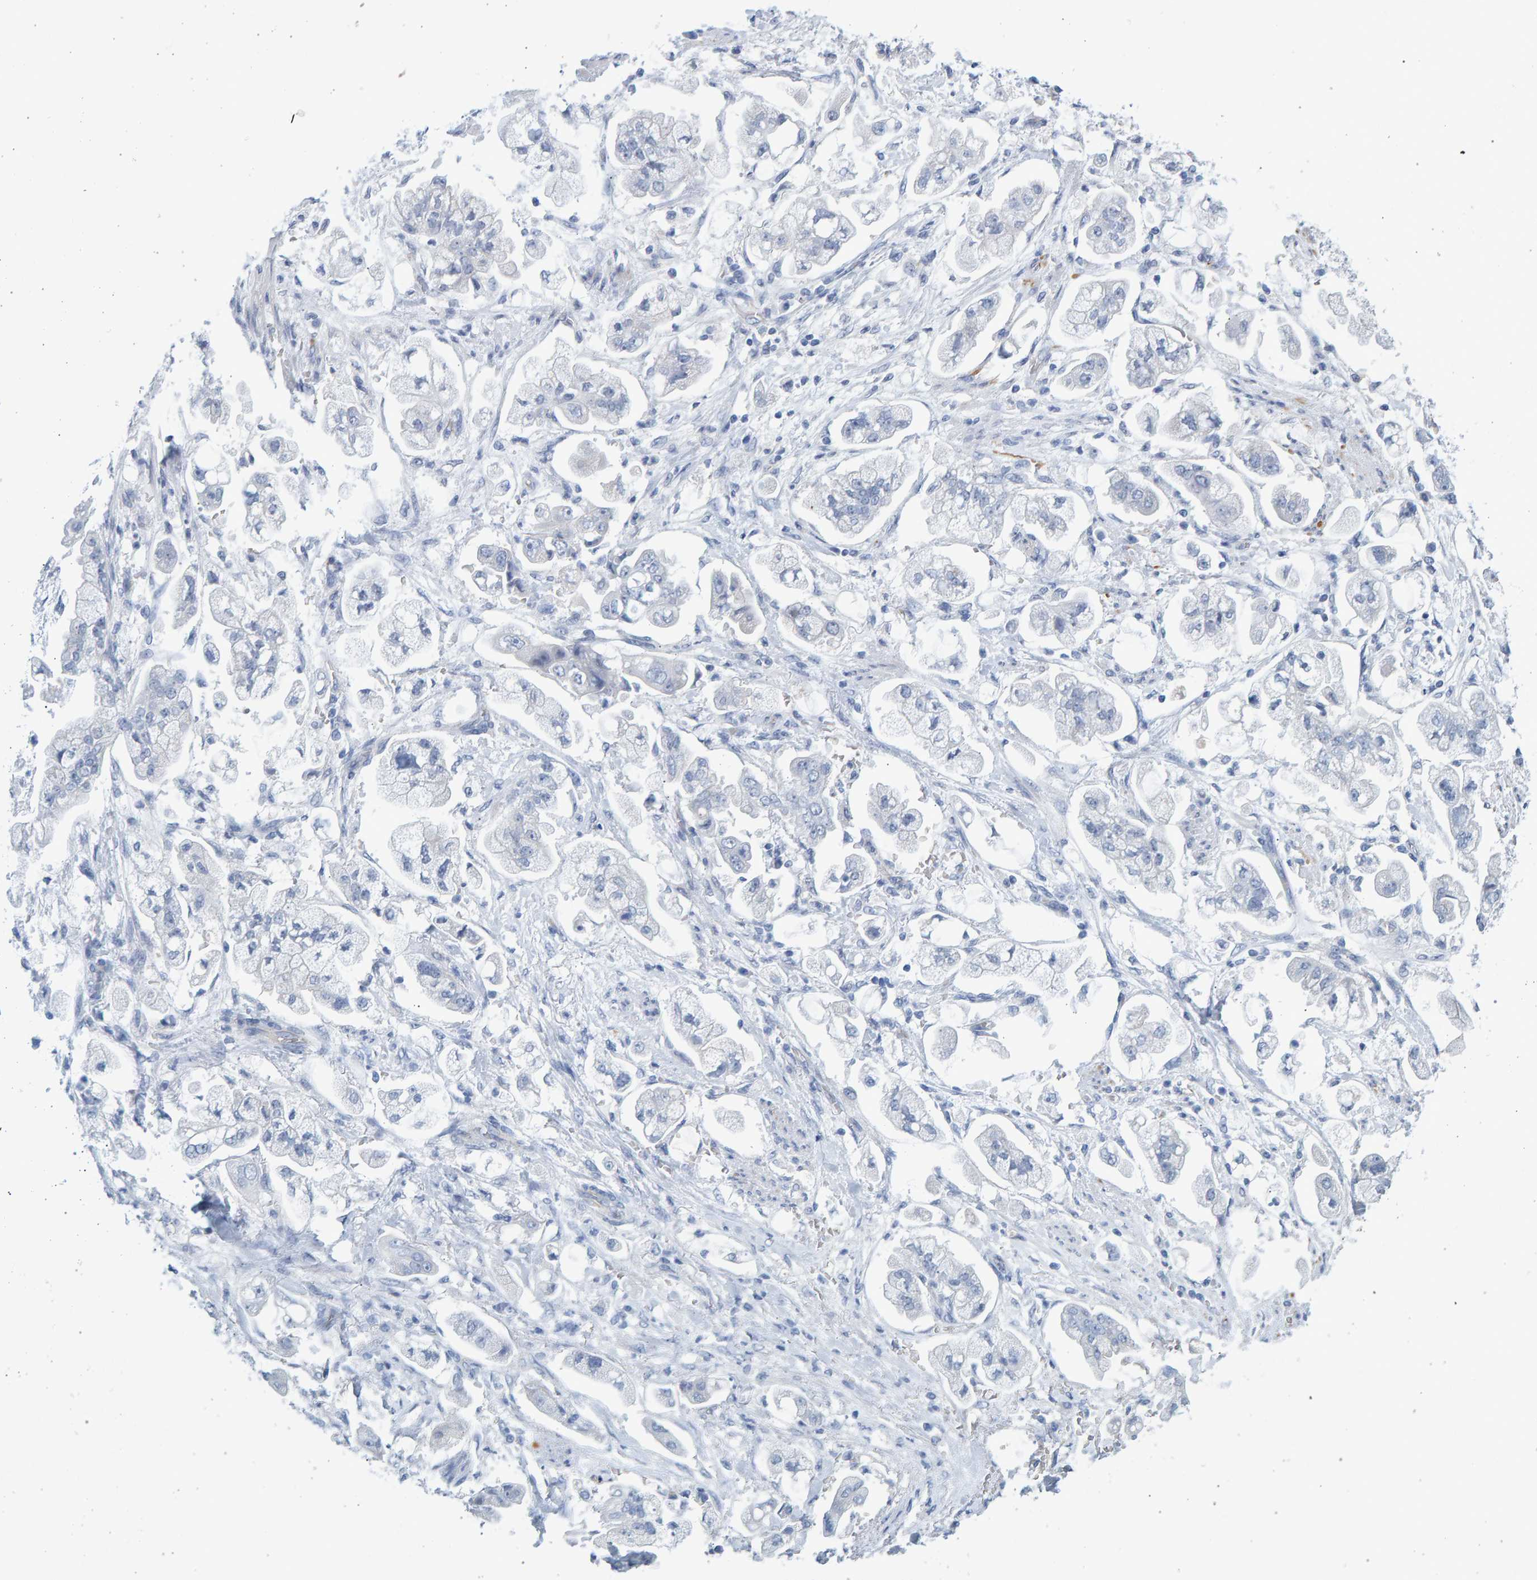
{"staining": {"intensity": "negative", "quantity": "none", "location": "none"}, "tissue": "stomach cancer", "cell_type": "Tumor cells", "image_type": "cancer", "snomed": [{"axis": "morphology", "description": "Adenocarcinoma, NOS"}, {"axis": "topography", "description": "Stomach"}], "caption": "The image demonstrates no significant positivity in tumor cells of stomach cancer.", "gene": "SLC34A3", "patient": {"sex": "male", "age": 62}}